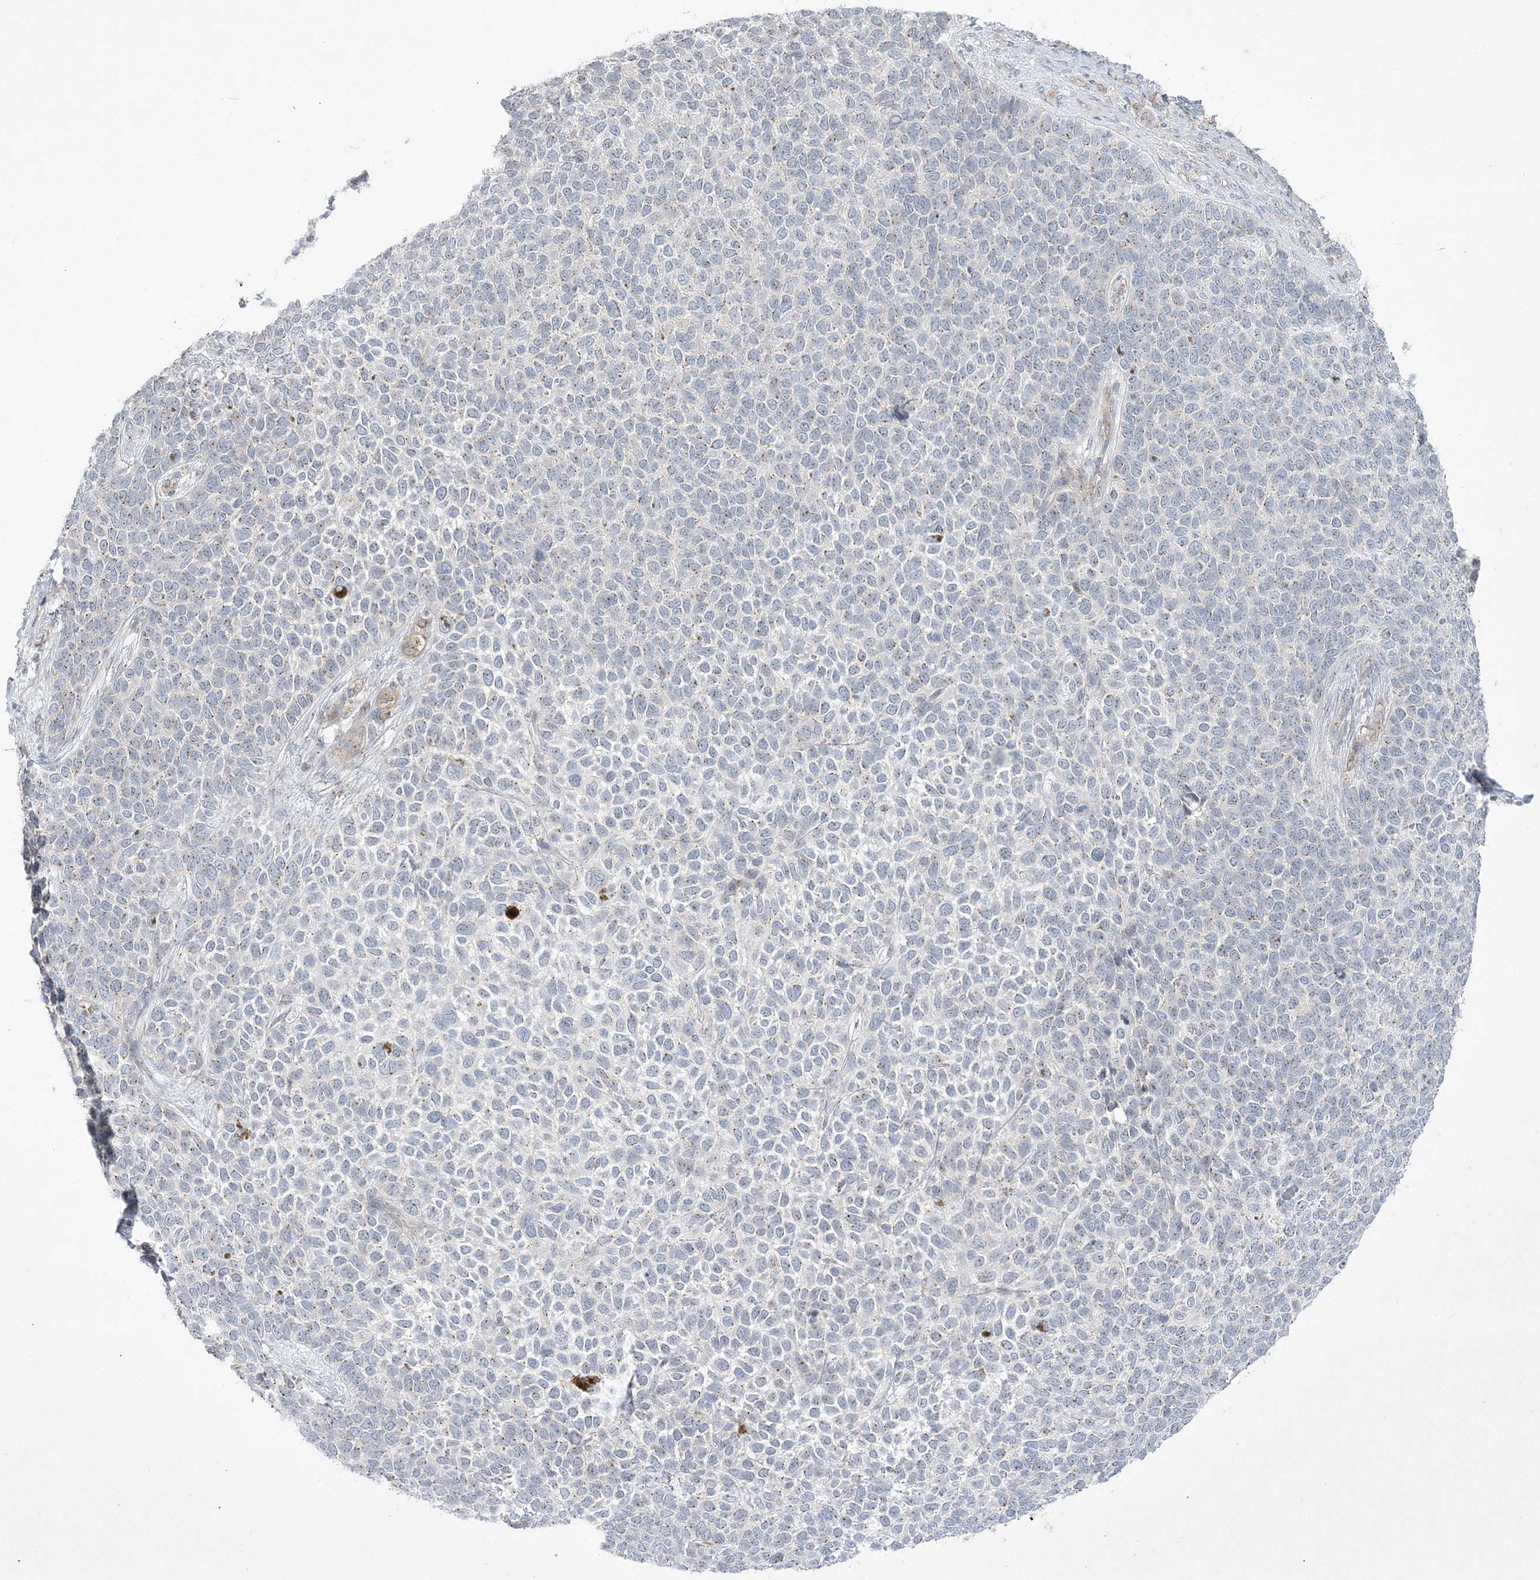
{"staining": {"intensity": "weak", "quantity": "25%-75%", "location": "cytoplasmic/membranous"}, "tissue": "skin cancer", "cell_type": "Tumor cells", "image_type": "cancer", "snomed": [{"axis": "morphology", "description": "Basal cell carcinoma"}, {"axis": "topography", "description": "Skin"}], "caption": "IHC of human skin cancer displays low levels of weak cytoplasmic/membranous positivity in approximately 25%-75% of tumor cells.", "gene": "ADAMTS12", "patient": {"sex": "female", "age": 84}}